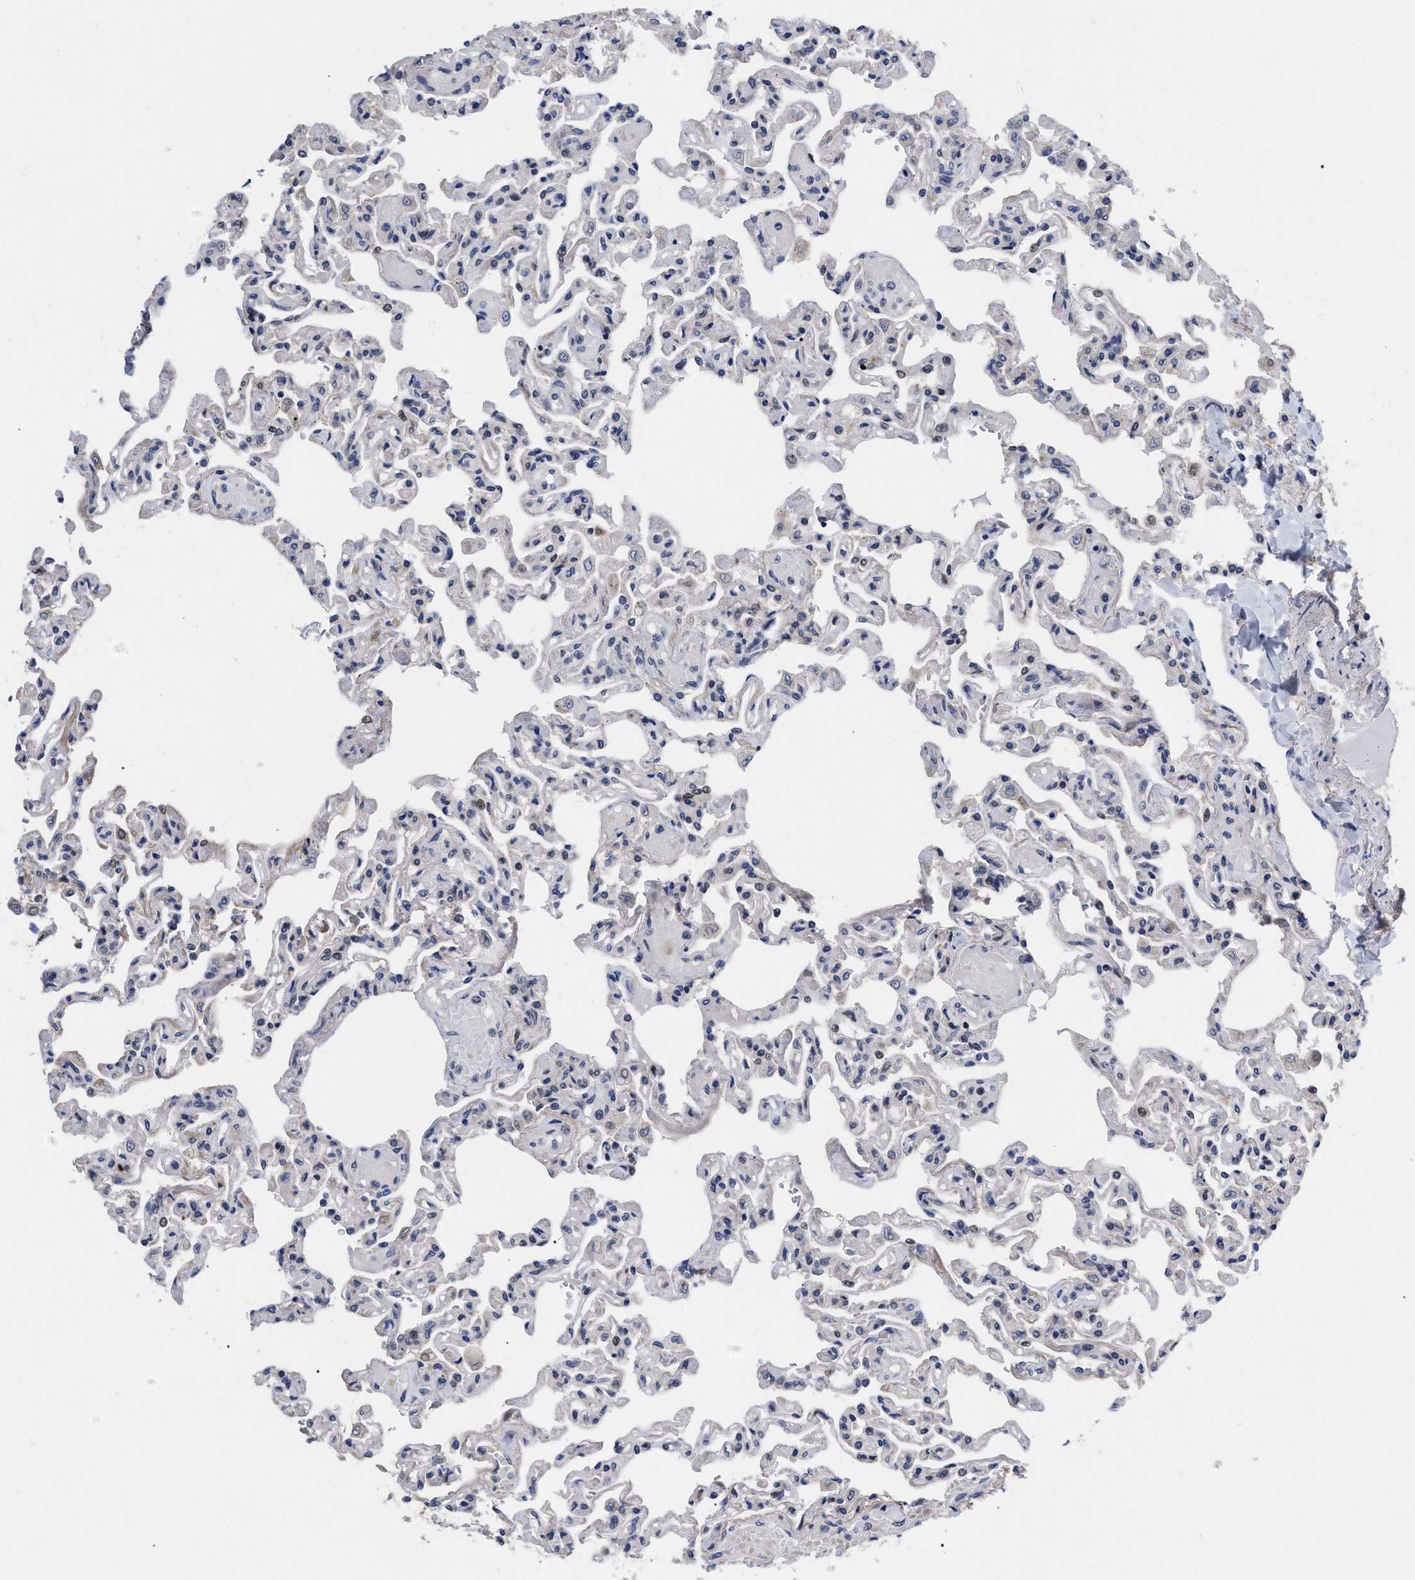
{"staining": {"intensity": "negative", "quantity": "none", "location": "none"}, "tissue": "lung", "cell_type": "Alveolar cells", "image_type": "normal", "snomed": [{"axis": "morphology", "description": "Normal tissue, NOS"}, {"axis": "topography", "description": "Lung"}], "caption": "This is a micrograph of IHC staining of unremarkable lung, which shows no expression in alveolar cells. (Brightfield microscopy of DAB (3,3'-diaminobenzidine) IHC at high magnification).", "gene": "CCN5", "patient": {"sex": "male", "age": 21}}